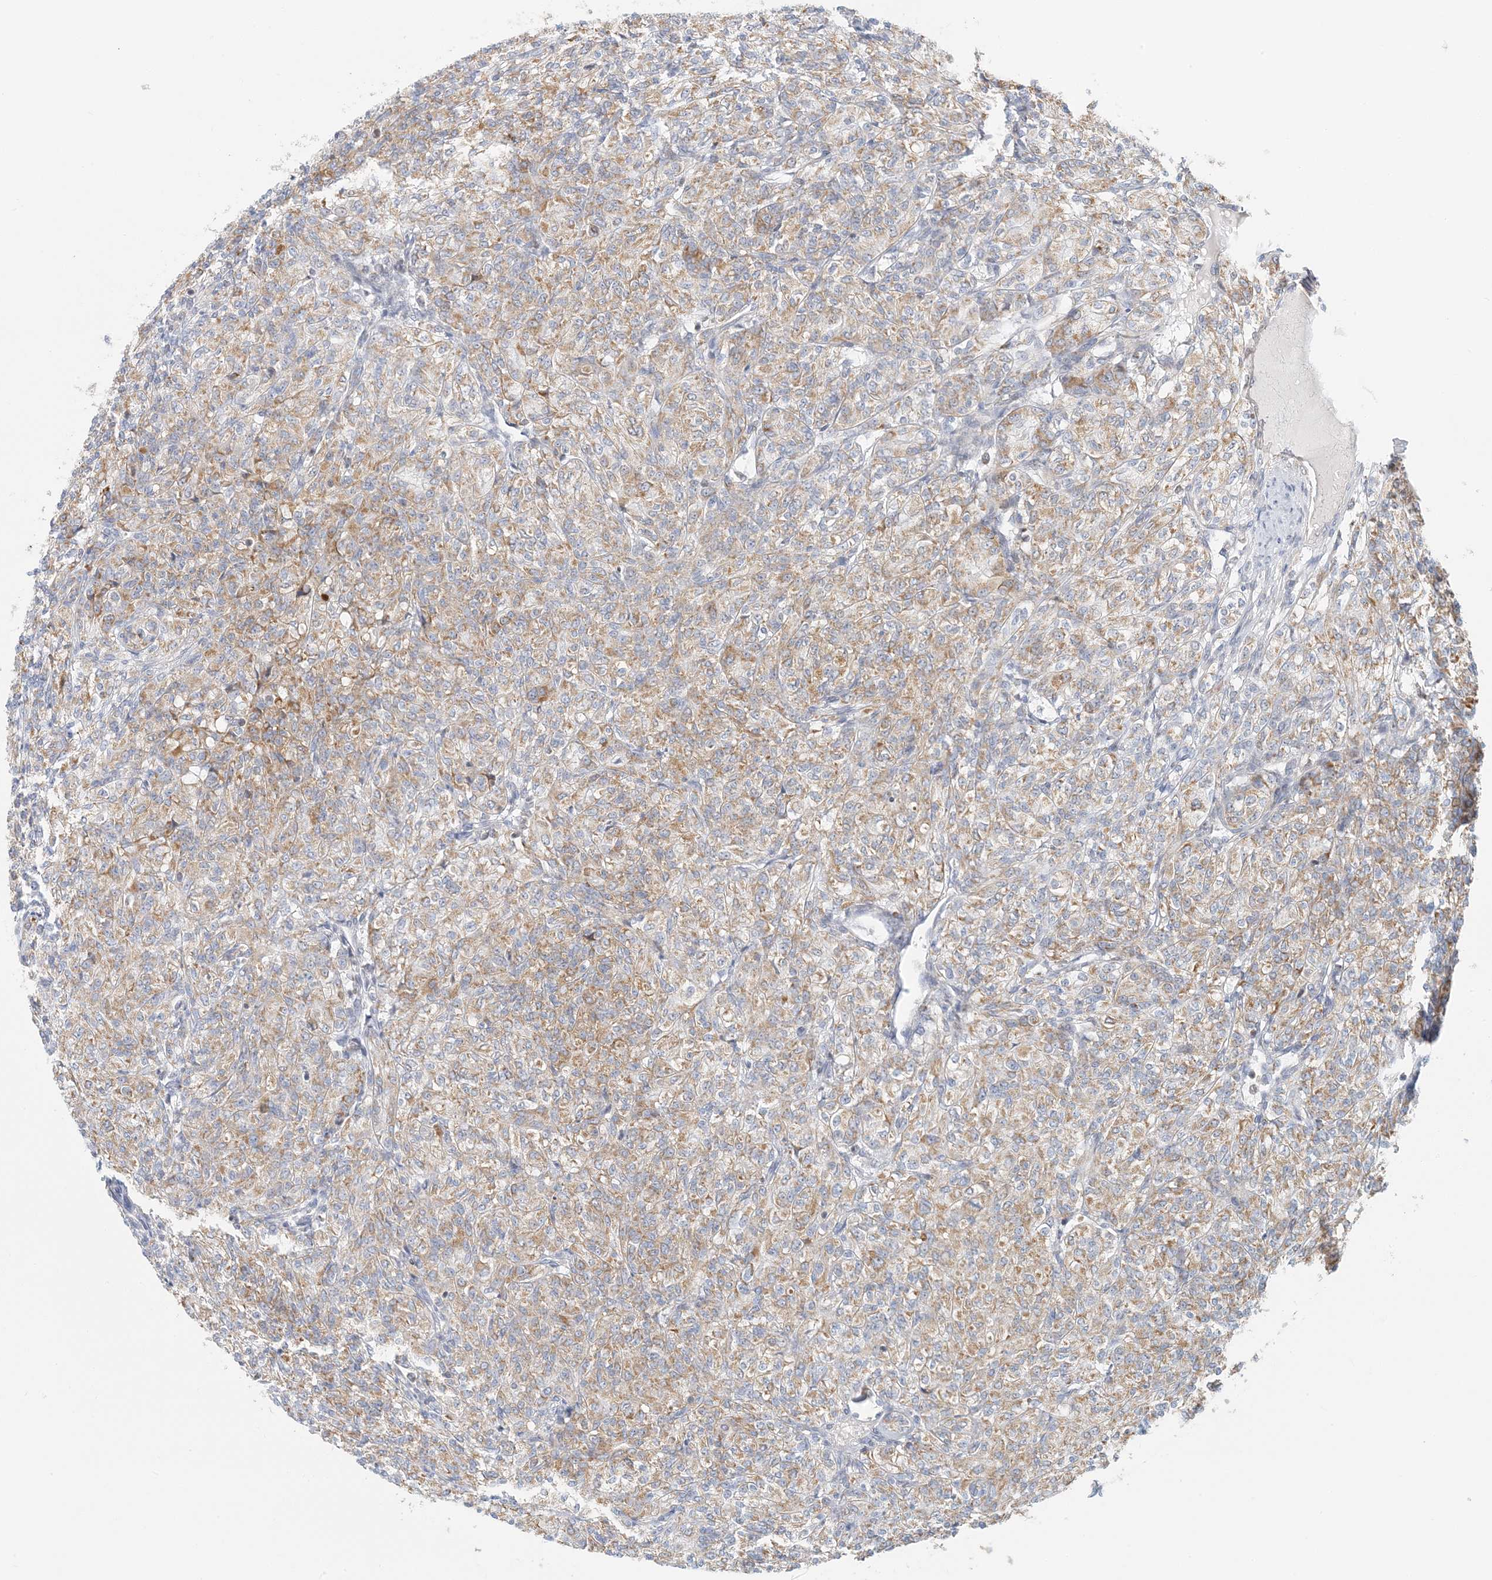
{"staining": {"intensity": "weak", "quantity": ">75%", "location": "cytoplasmic/membranous"}, "tissue": "renal cancer", "cell_type": "Tumor cells", "image_type": "cancer", "snomed": [{"axis": "morphology", "description": "Adenocarcinoma, NOS"}, {"axis": "topography", "description": "Kidney"}], "caption": "Immunohistochemistry (IHC) histopathology image of adenocarcinoma (renal) stained for a protein (brown), which shows low levels of weak cytoplasmic/membranous staining in about >75% of tumor cells.", "gene": "BDH1", "patient": {"sex": "male", "age": 77}}